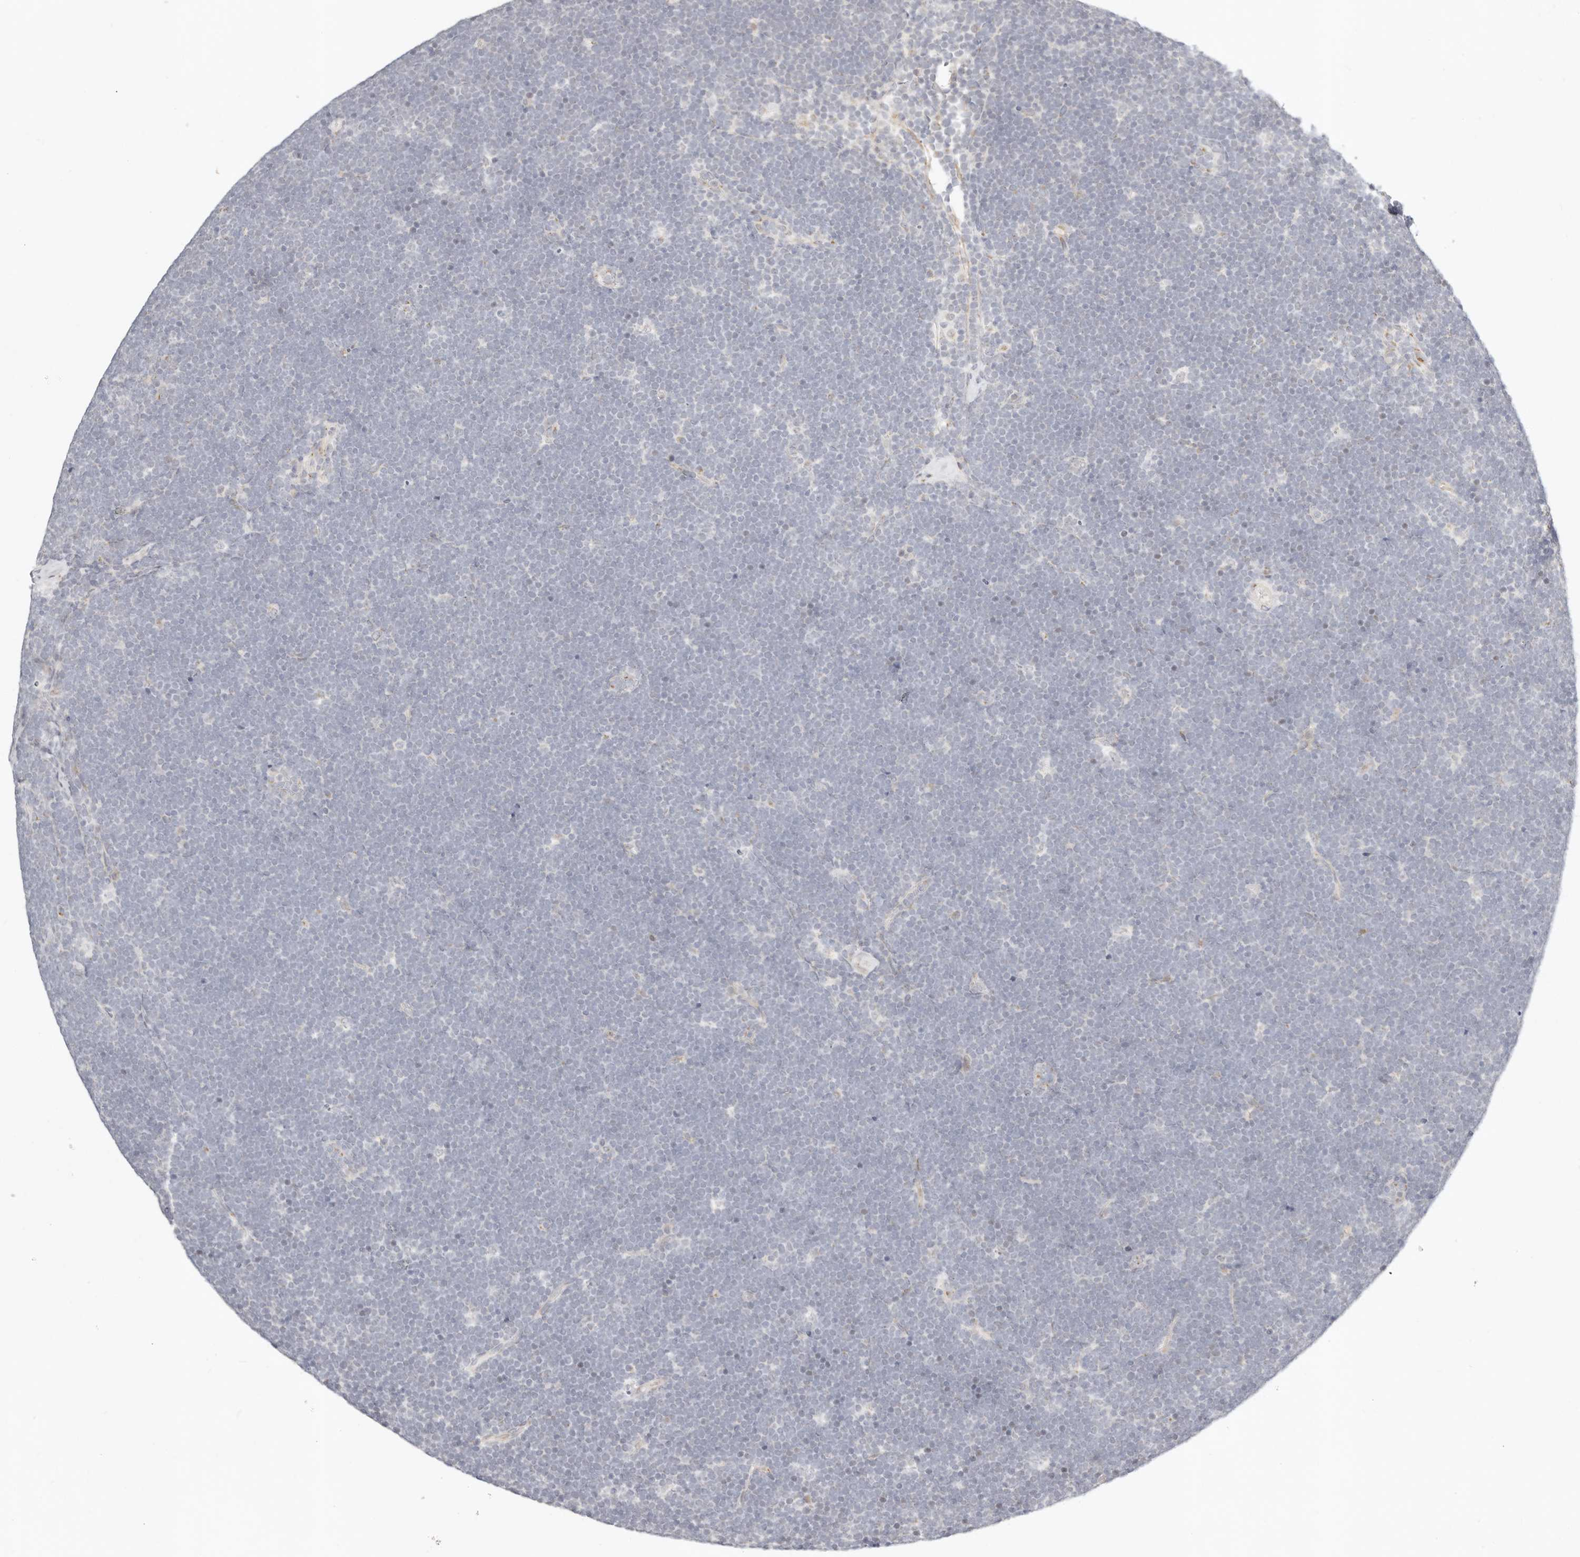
{"staining": {"intensity": "negative", "quantity": "none", "location": "none"}, "tissue": "lymphoma", "cell_type": "Tumor cells", "image_type": "cancer", "snomed": [{"axis": "morphology", "description": "Malignant lymphoma, non-Hodgkin's type, High grade"}, {"axis": "topography", "description": "Lymph node"}], "caption": "Lymphoma stained for a protein using IHC reveals no expression tumor cells.", "gene": "FAM20B", "patient": {"sex": "male", "age": 13}}